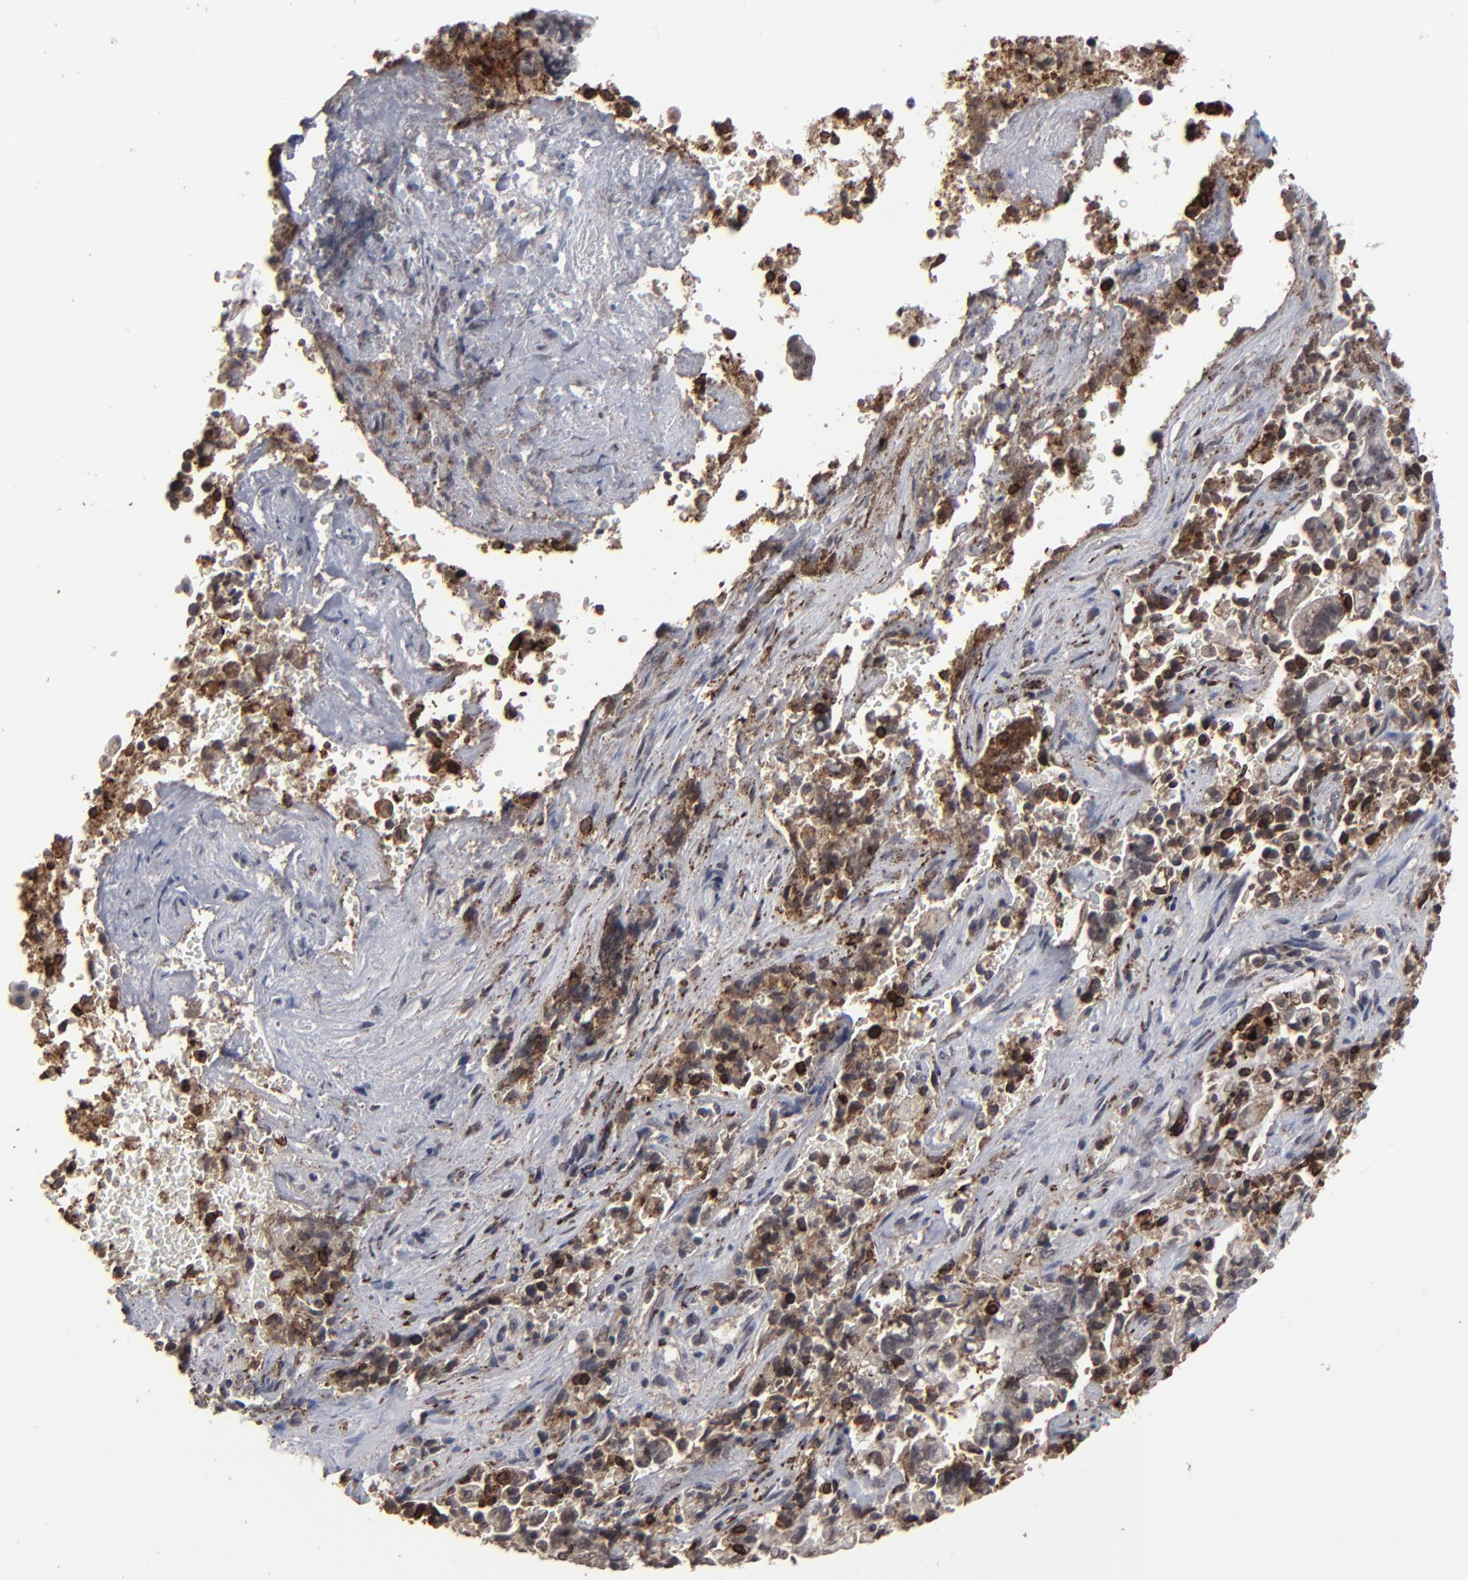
{"staining": {"intensity": "moderate", "quantity": ">75%", "location": "cytoplasmic/membranous,nuclear"}, "tissue": "liver cancer", "cell_type": "Tumor cells", "image_type": "cancer", "snomed": [{"axis": "morphology", "description": "Cholangiocarcinoma"}, {"axis": "topography", "description": "Liver"}], "caption": "Liver cholangiocarcinoma tissue demonstrates moderate cytoplasmic/membranous and nuclear positivity in approximately >75% of tumor cells, visualized by immunohistochemistry. (DAB IHC with brightfield microscopy, high magnification).", "gene": "SLC22A17", "patient": {"sex": "male", "age": 57}}